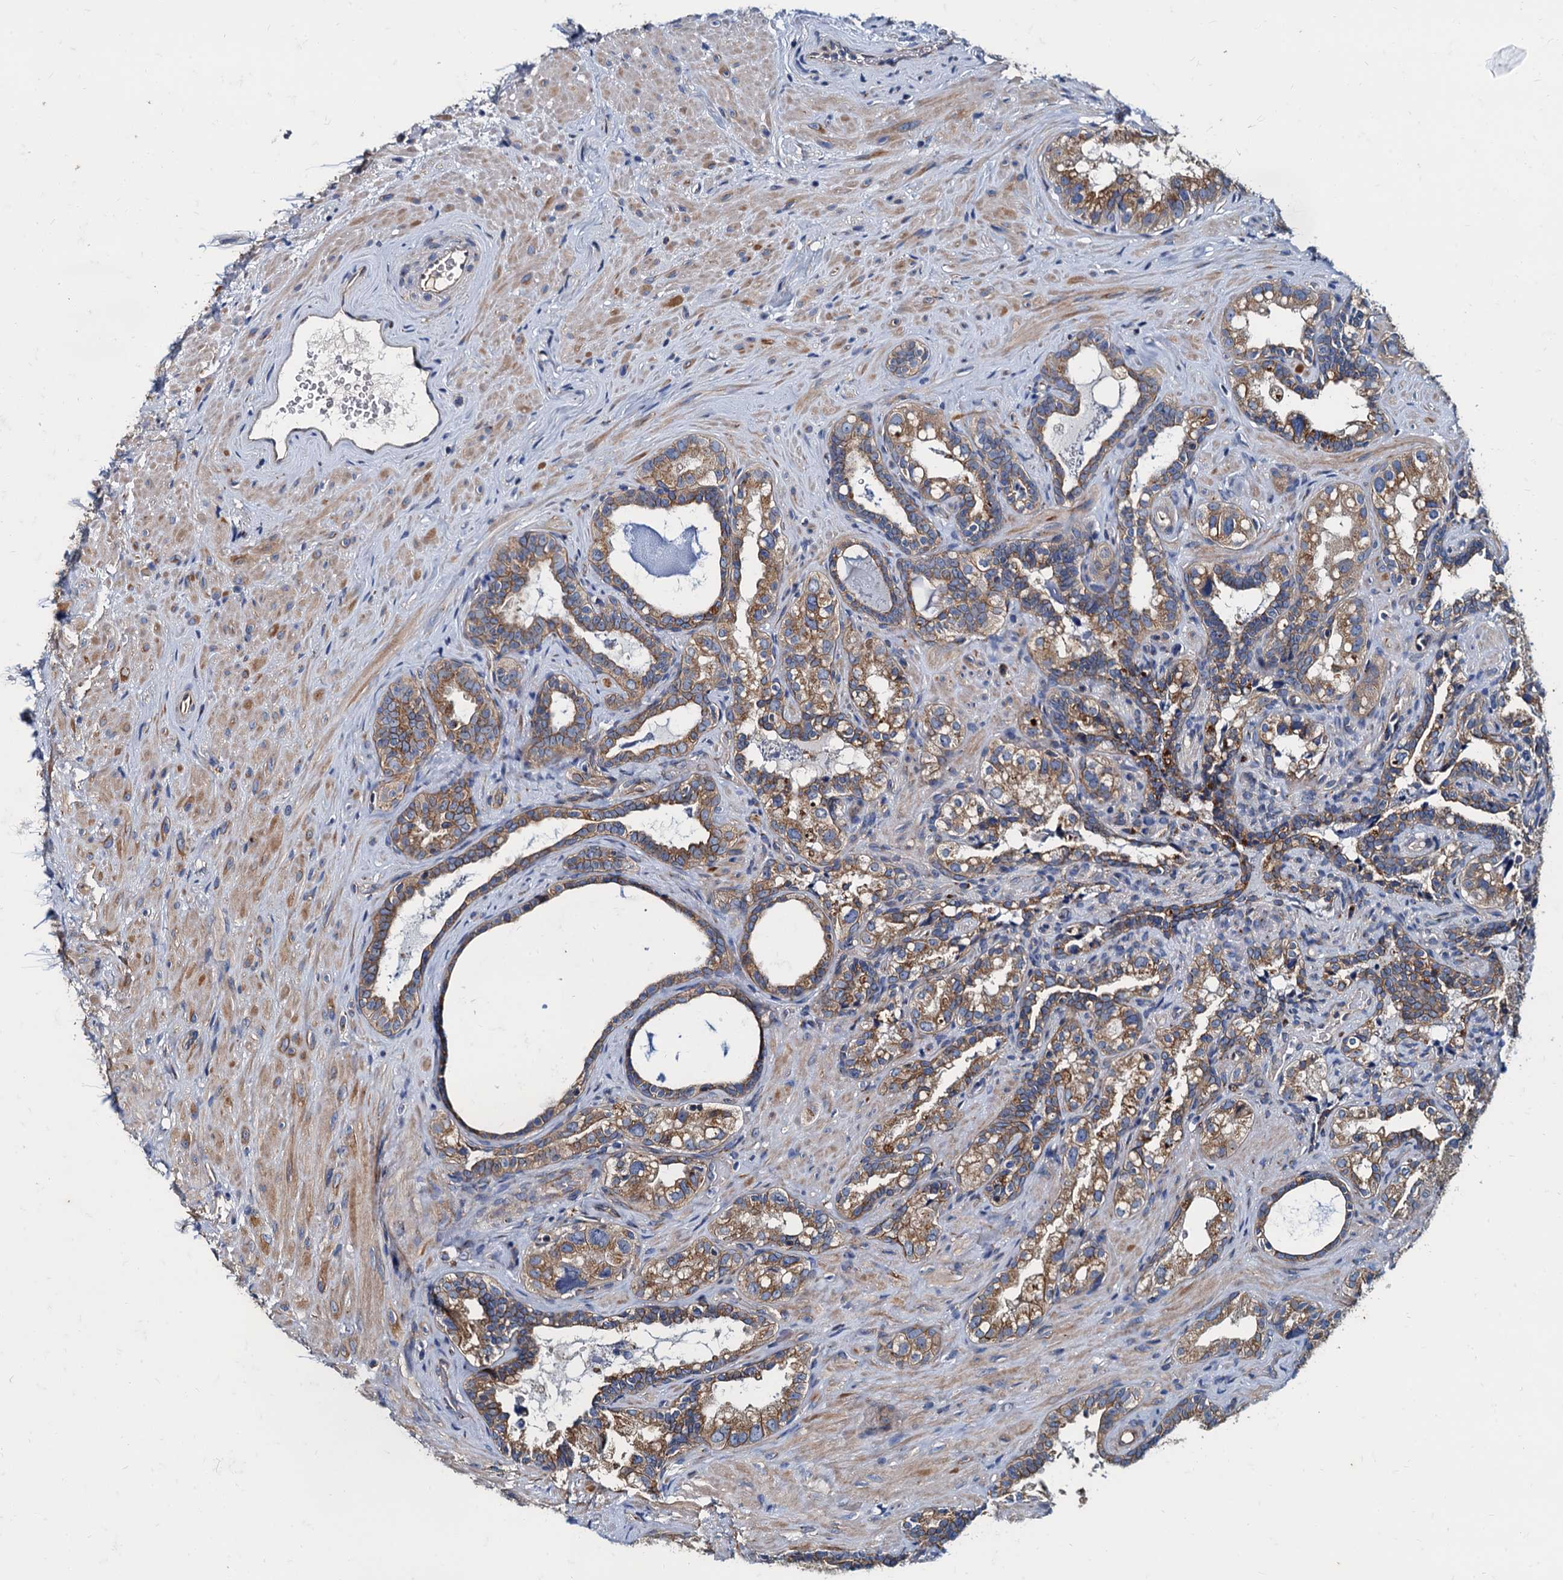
{"staining": {"intensity": "moderate", "quantity": ">75%", "location": "cytoplasmic/membranous"}, "tissue": "seminal vesicle", "cell_type": "Glandular cells", "image_type": "normal", "snomed": [{"axis": "morphology", "description": "Normal tissue, NOS"}, {"axis": "topography", "description": "Seminal veicle"}, {"axis": "topography", "description": "Peripheral nerve tissue"}], "caption": "Immunohistochemical staining of unremarkable seminal vesicle exhibits medium levels of moderate cytoplasmic/membranous staining in approximately >75% of glandular cells.", "gene": "NGRN", "patient": {"sex": "male", "age": 67}}